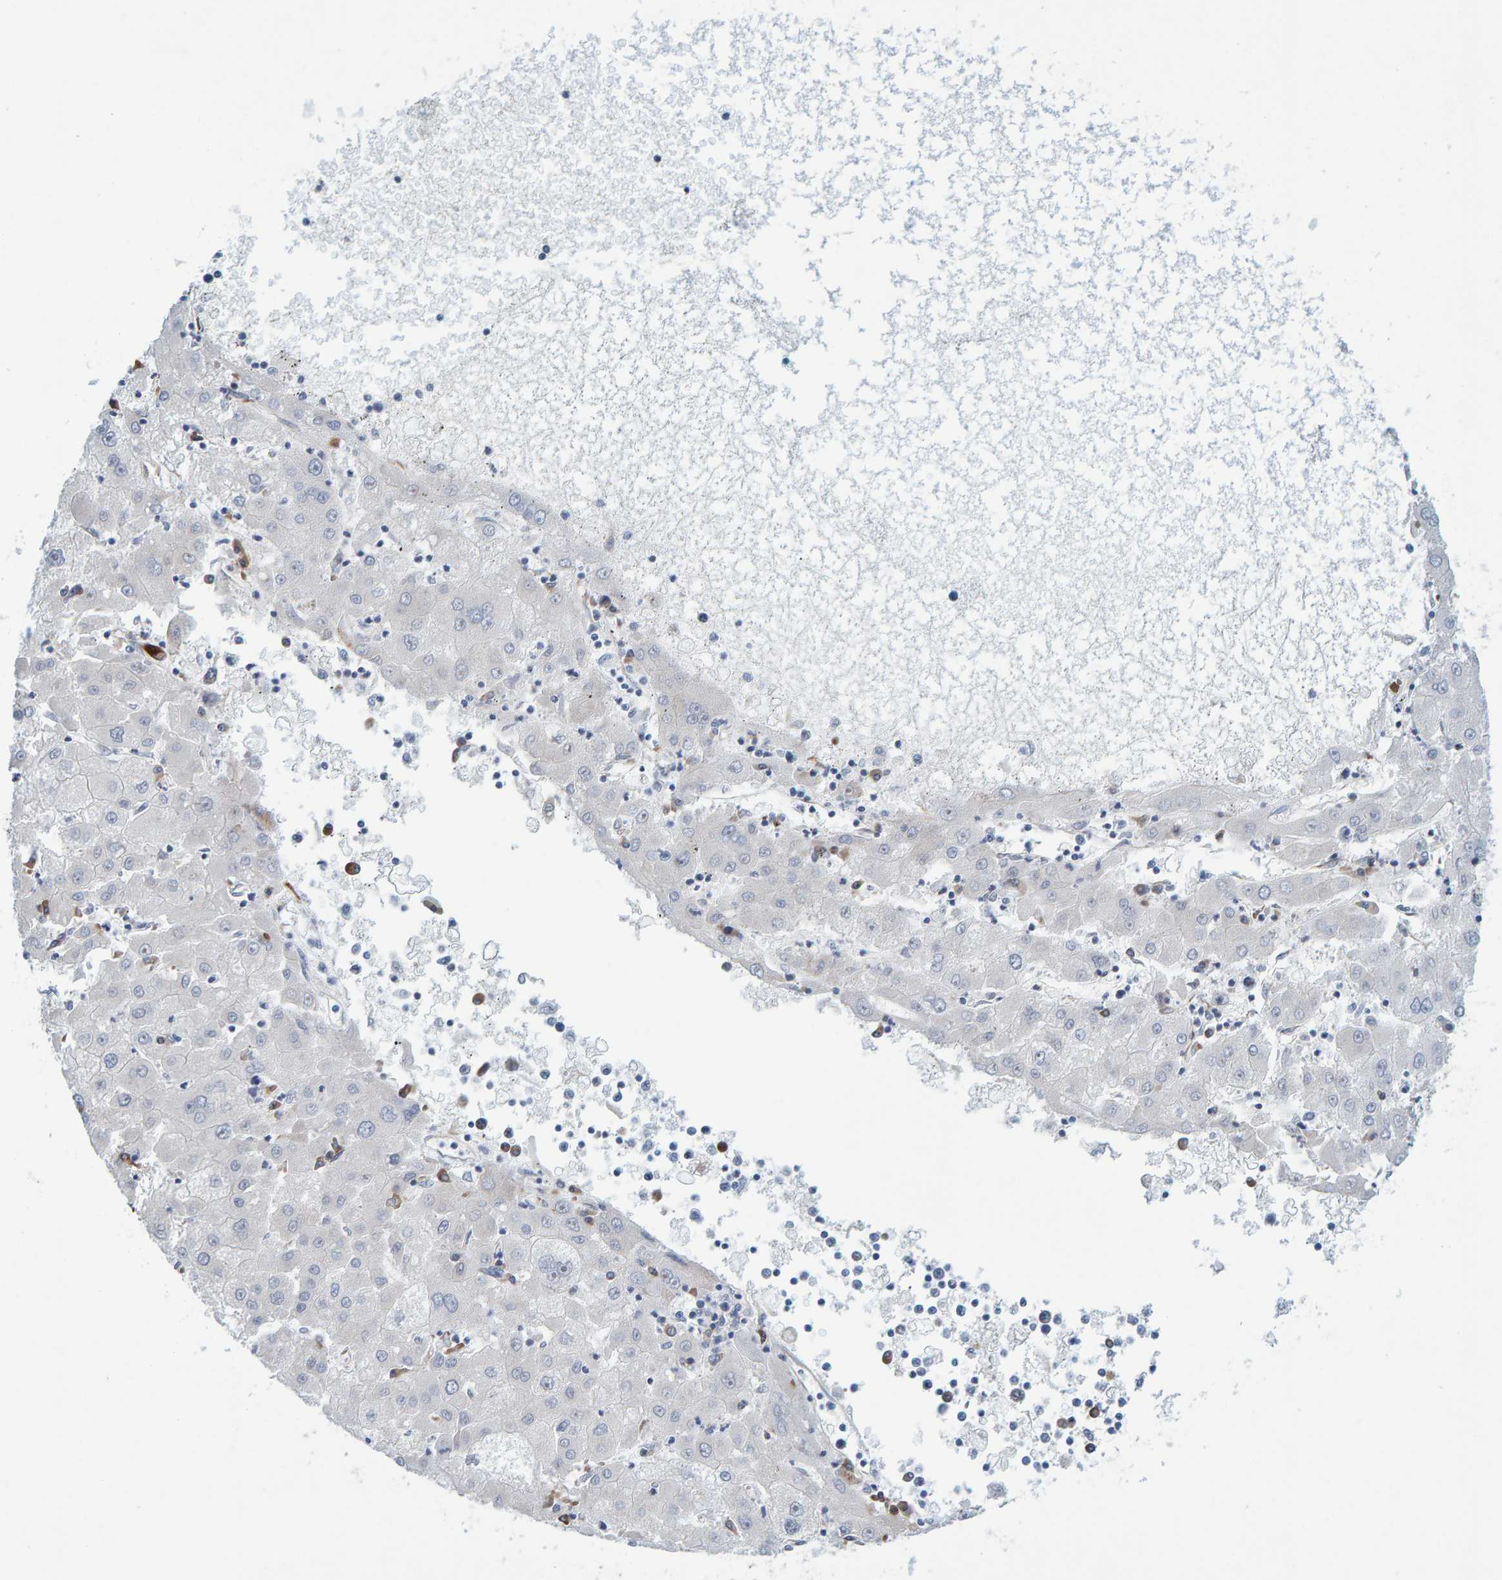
{"staining": {"intensity": "negative", "quantity": "none", "location": "none"}, "tissue": "liver cancer", "cell_type": "Tumor cells", "image_type": "cancer", "snomed": [{"axis": "morphology", "description": "Carcinoma, Hepatocellular, NOS"}, {"axis": "topography", "description": "Liver"}], "caption": "DAB (3,3'-diaminobenzidine) immunohistochemical staining of human liver cancer reveals no significant expression in tumor cells.", "gene": "MMP16", "patient": {"sex": "male", "age": 72}}